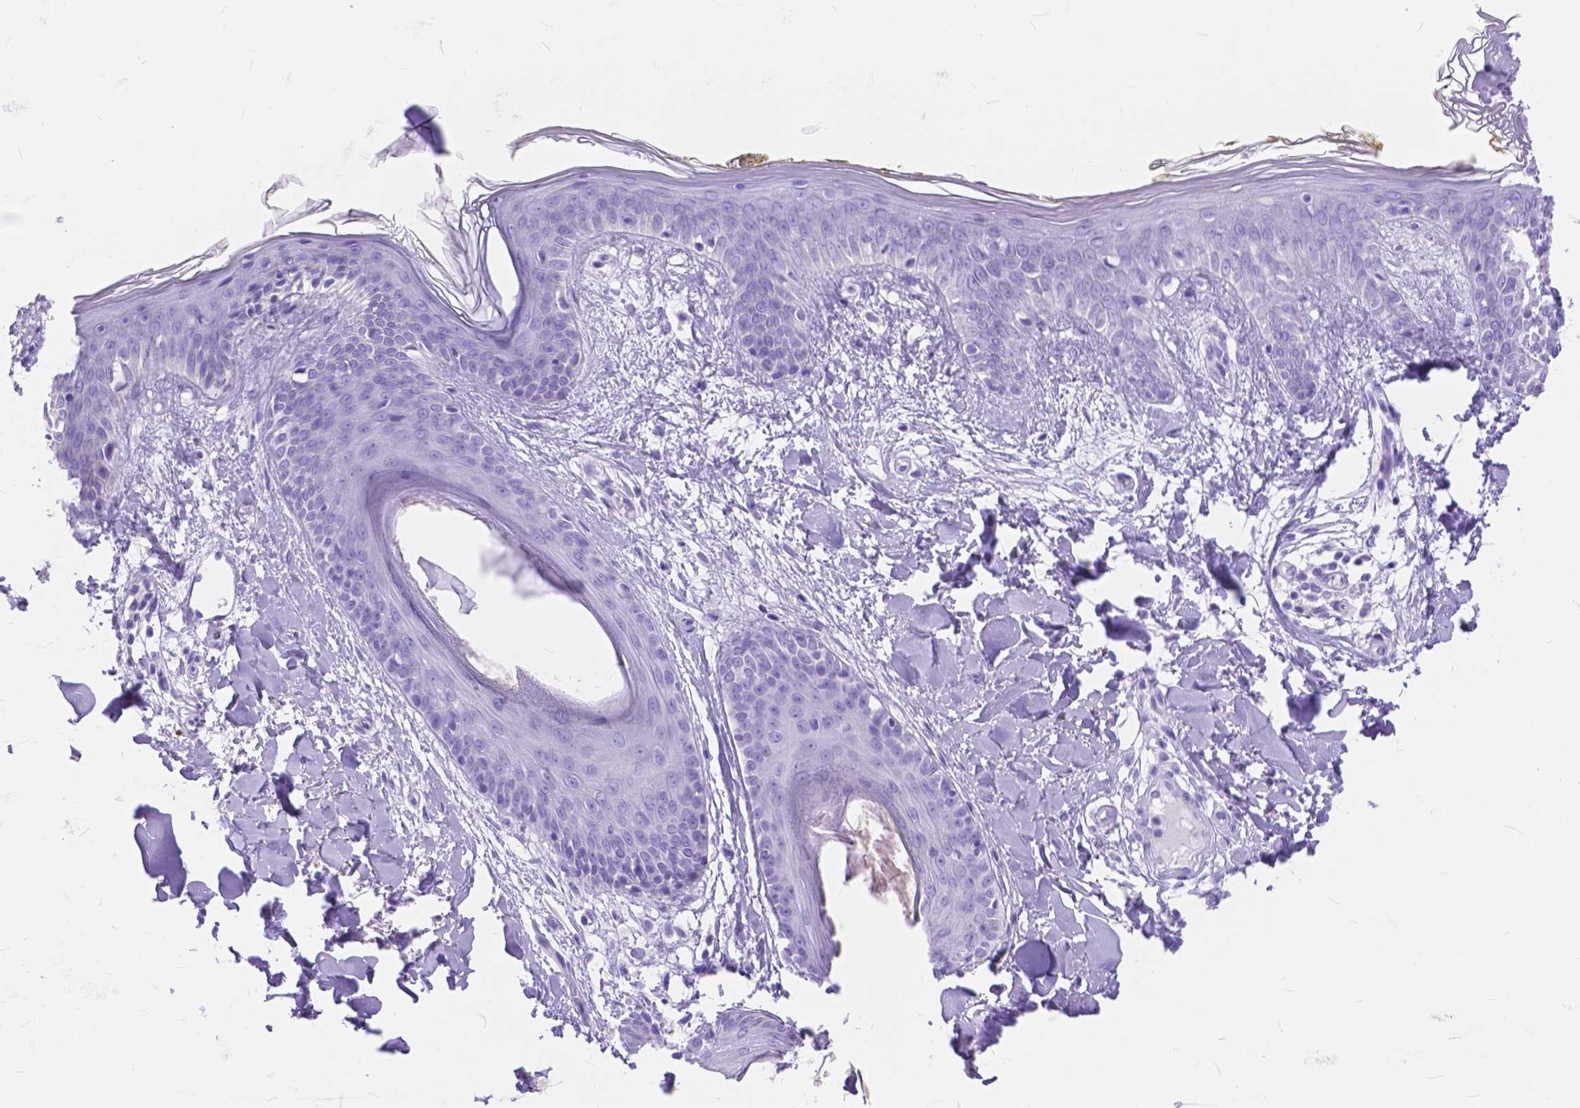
{"staining": {"intensity": "negative", "quantity": "none", "location": "none"}, "tissue": "skin", "cell_type": "Fibroblasts", "image_type": "normal", "snomed": [{"axis": "morphology", "description": "Normal tissue, NOS"}, {"axis": "topography", "description": "Skin"}], "caption": "This is a photomicrograph of immunohistochemistry staining of unremarkable skin, which shows no staining in fibroblasts.", "gene": "FOXL2", "patient": {"sex": "female", "age": 34}}